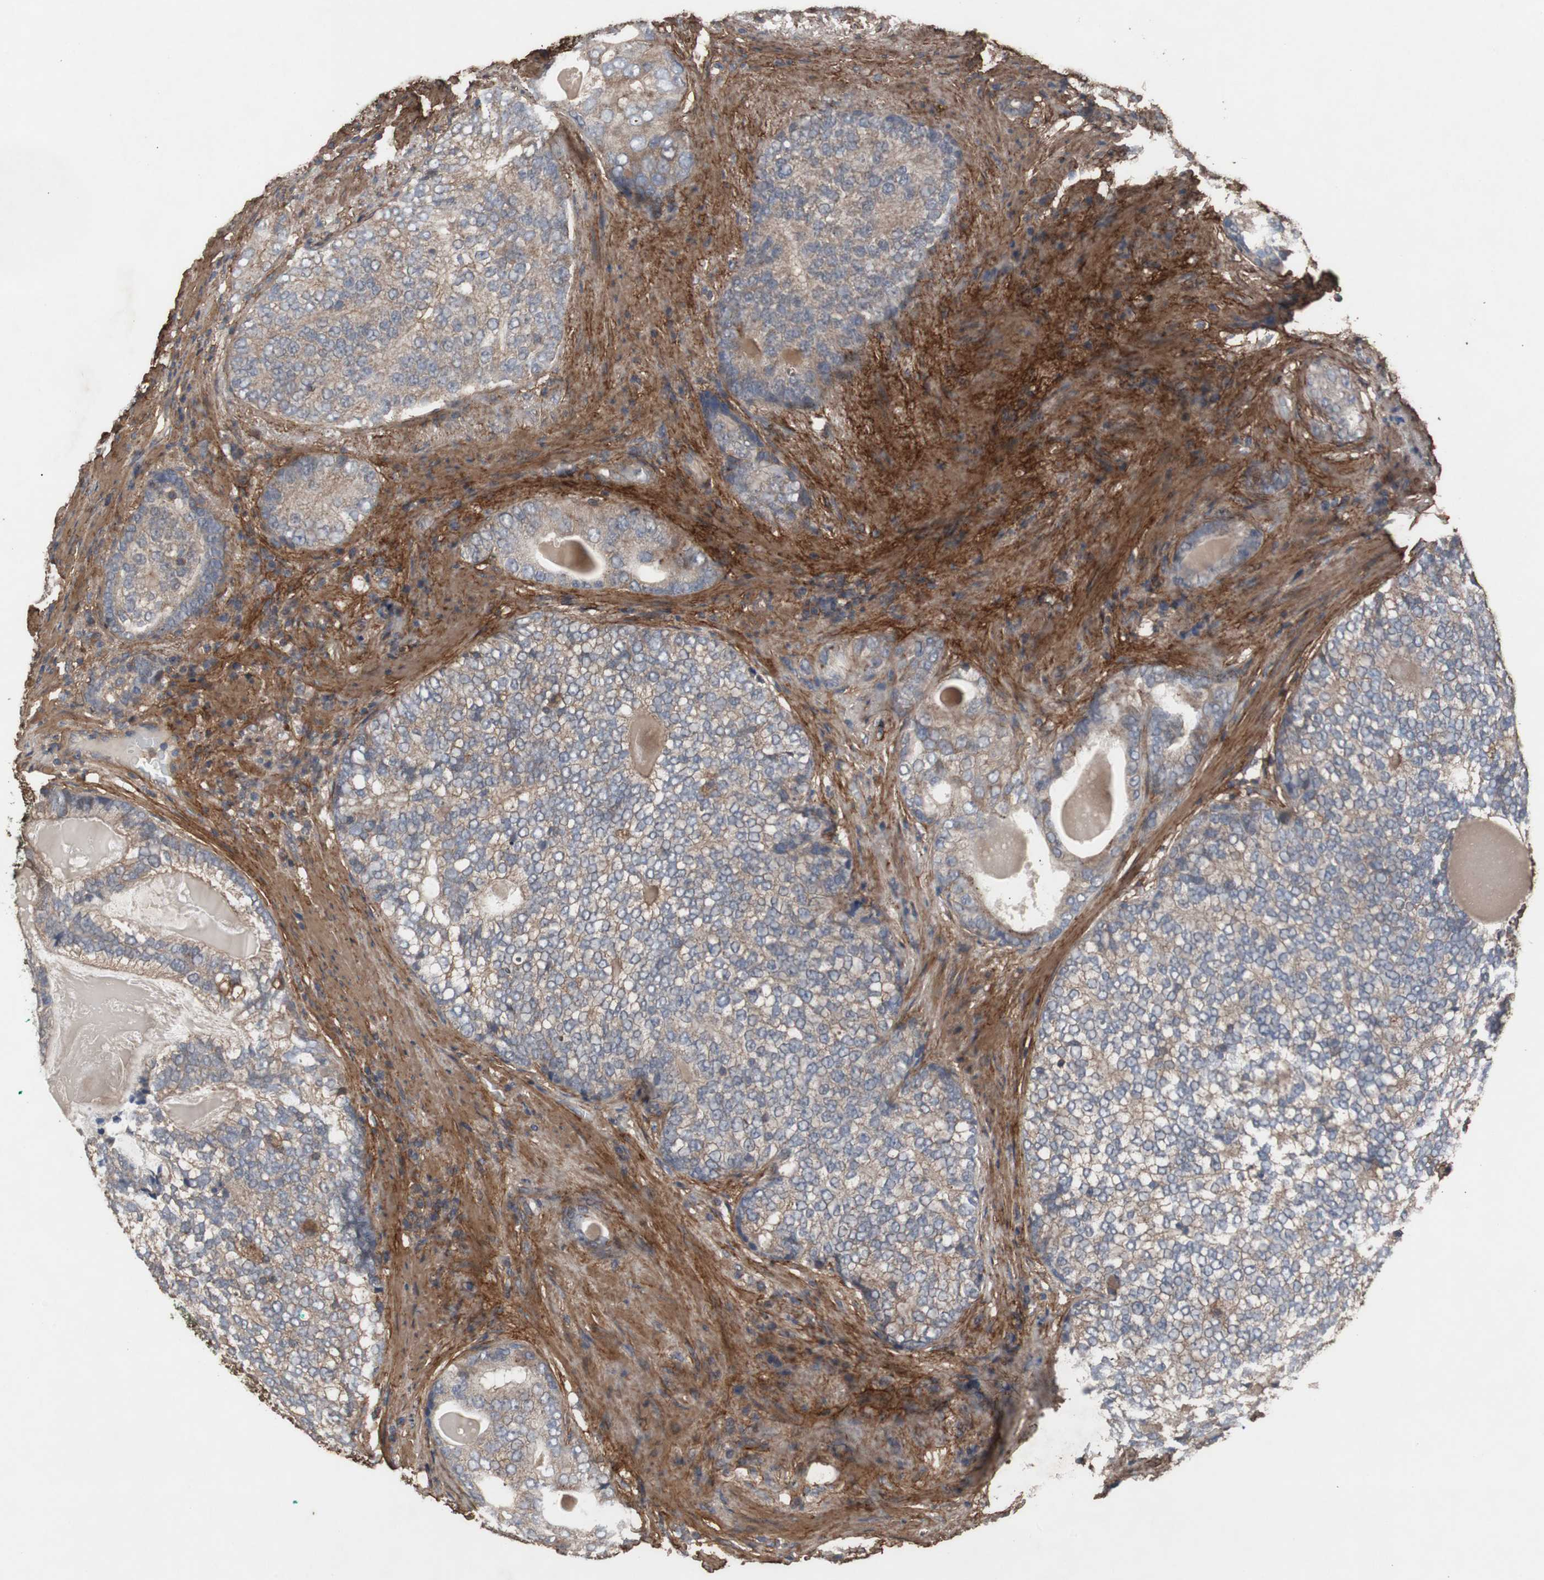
{"staining": {"intensity": "weak", "quantity": ">75%", "location": "cytoplasmic/membranous"}, "tissue": "prostate cancer", "cell_type": "Tumor cells", "image_type": "cancer", "snomed": [{"axis": "morphology", "description": "Adenocarcinoma, High grade"}, {"axis": "topography", "description": "Prostate"}], "caption": "Weak cytoplasmic/membranous protein positivity is seen in approximately >75% of tumor cells in prostate cancer.", "gene": "COL6A2", "patient": {"sex": "male", "age": 66}}